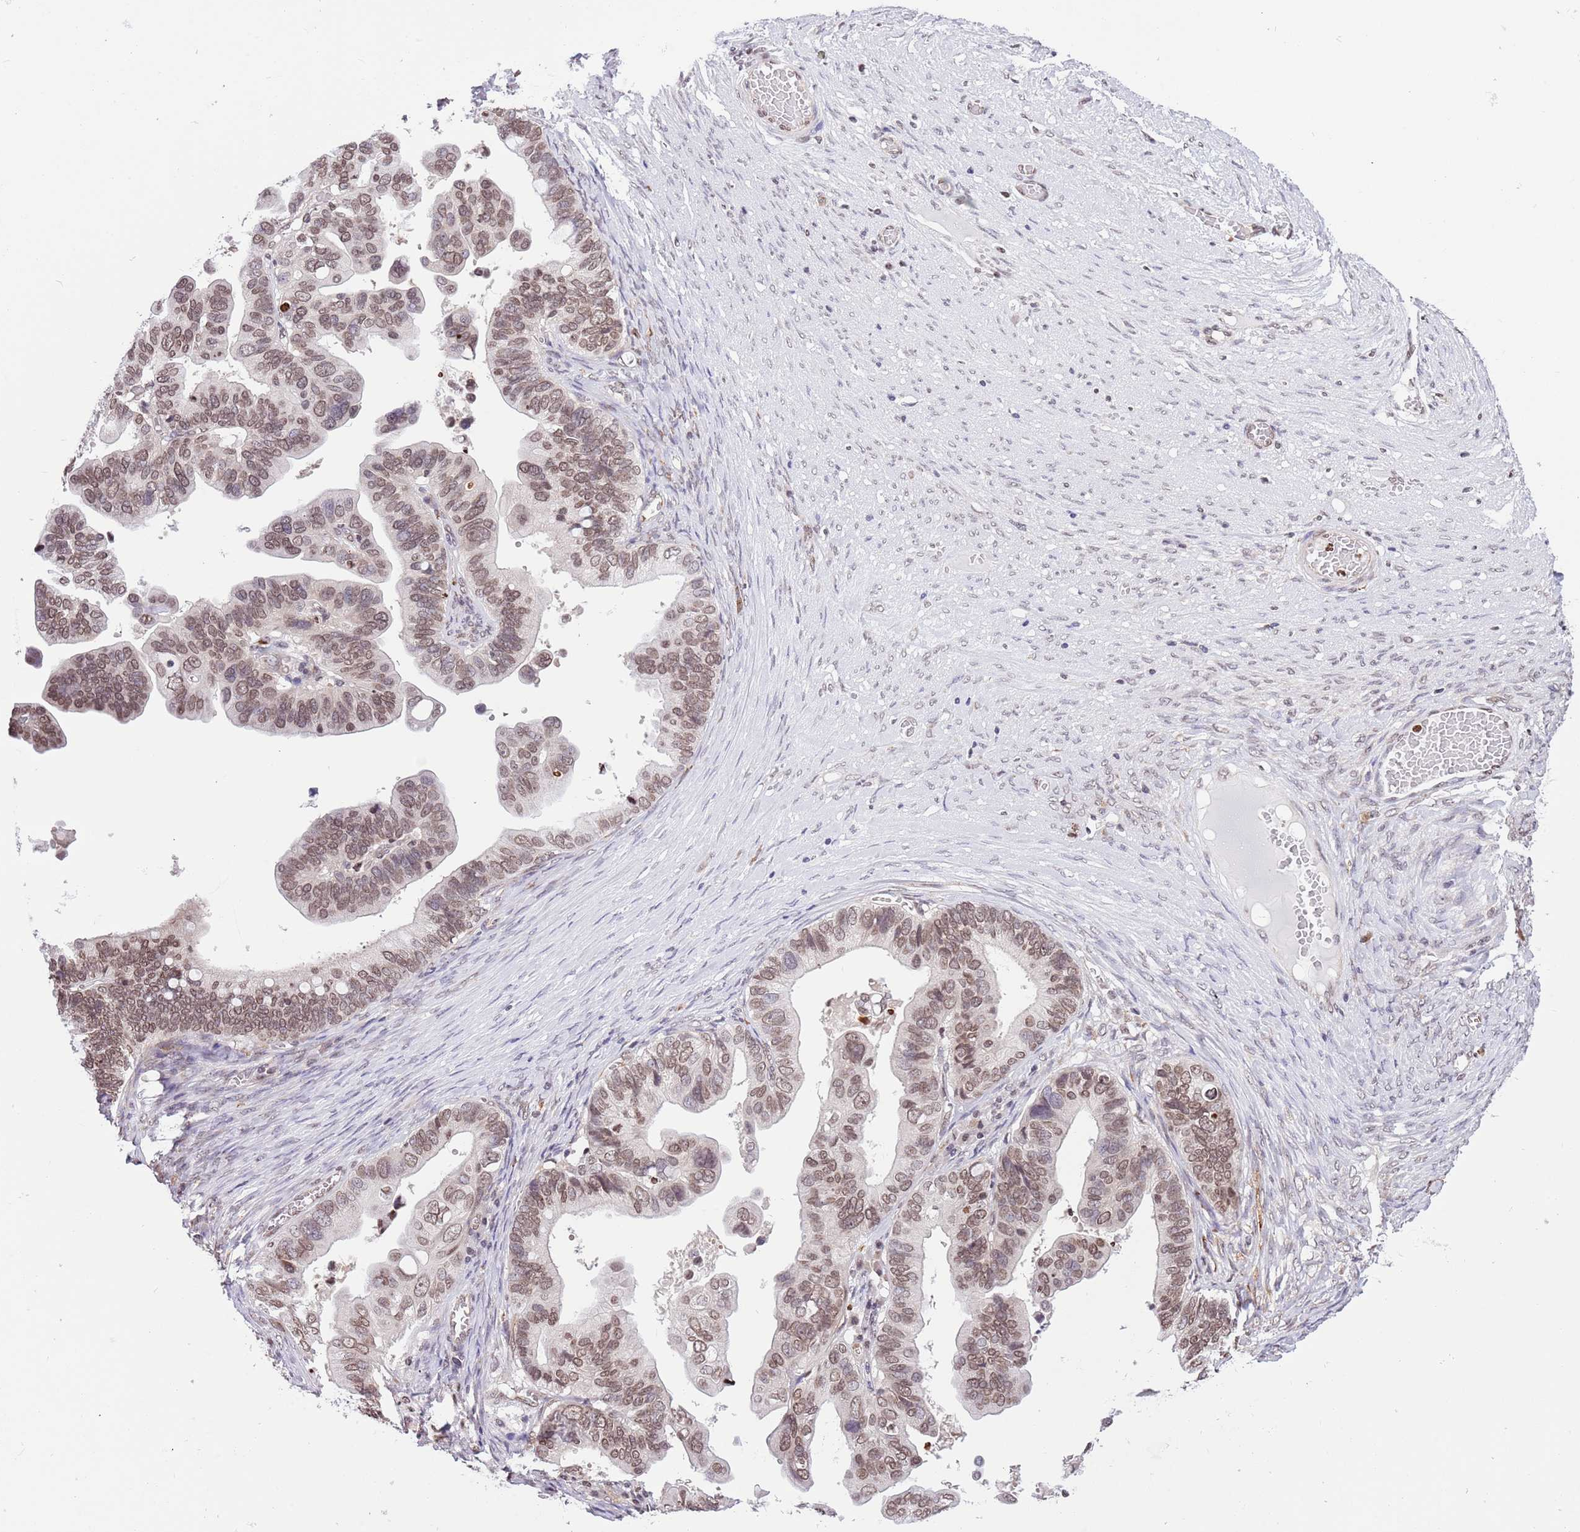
{"staining": {"intensity": "moderate", "quantity": ">75%", "location": "nuclear"}, "tissue": "ovarian cancer", "cell_type": "Tumor cells", "image_type": "cancer", "snomed": [{"axis": "morphology", "description": "Cystadenocarcinoma, serous, NOS"}, {"axis": "topography", "description": "Ovary"}], "caption": "Human serous cystadenocarcinoma (ovarian) stained with a brown dye exhibits moderate nuclear positive expression in about >75% of tumor cells.", "gene": "NRIP1", "patient": {"sex": "female", "age": 56}}